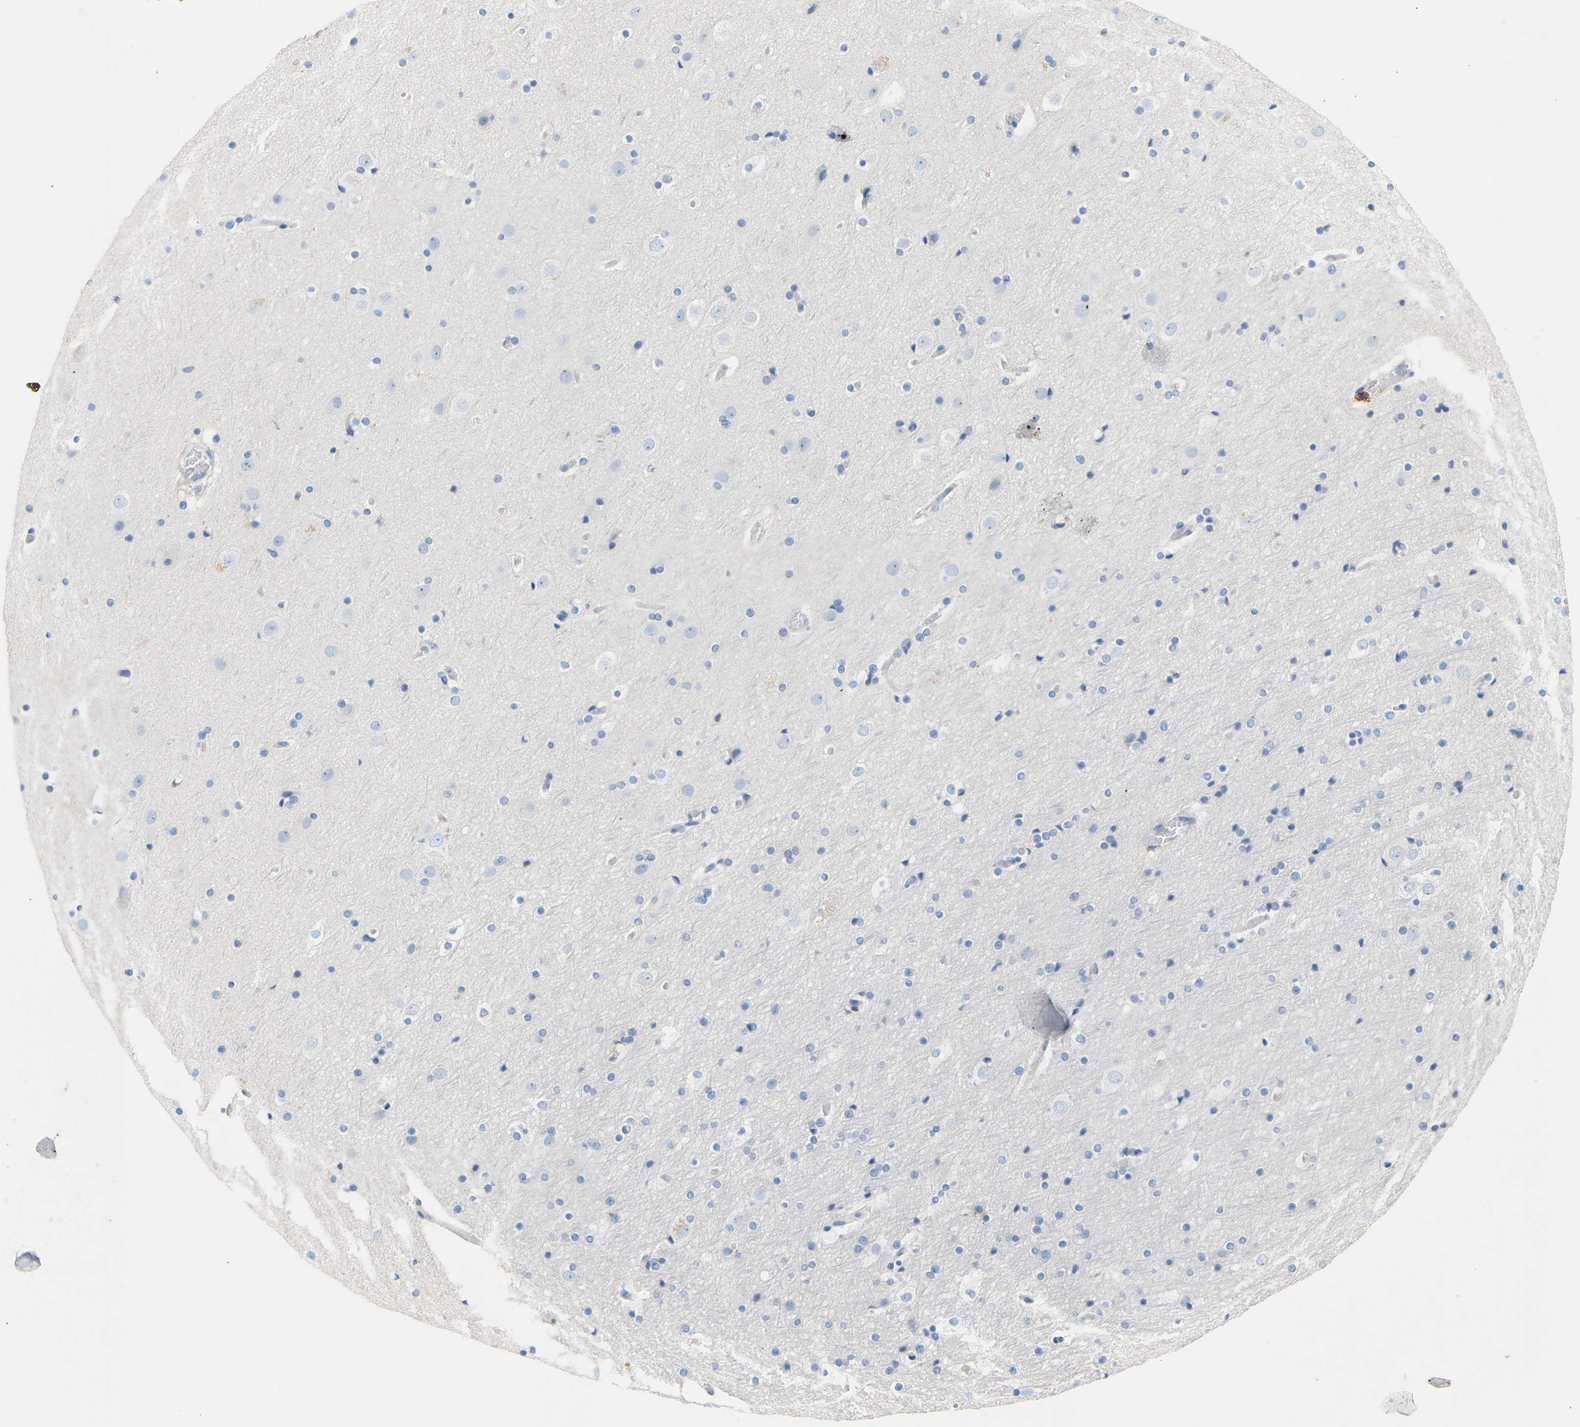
{"staining": {"intensity": "negative", "quantity": "none", "location": "none"}, "tissue": "cerebral cortex", "cell_type": "Endothelial cells", "image_type": "normal", "snomed": [{"axis": "morphology", "description": "Normal tissue, NOS"}, {"axis": "topography", "description": "Cerebral cortex"}], "caption": "Protein analysis of normal cerebral cortex displays no significant staining in endothelial cells.", "gene": "PEX1", "patient": {"sex": "male", "age": 57}}